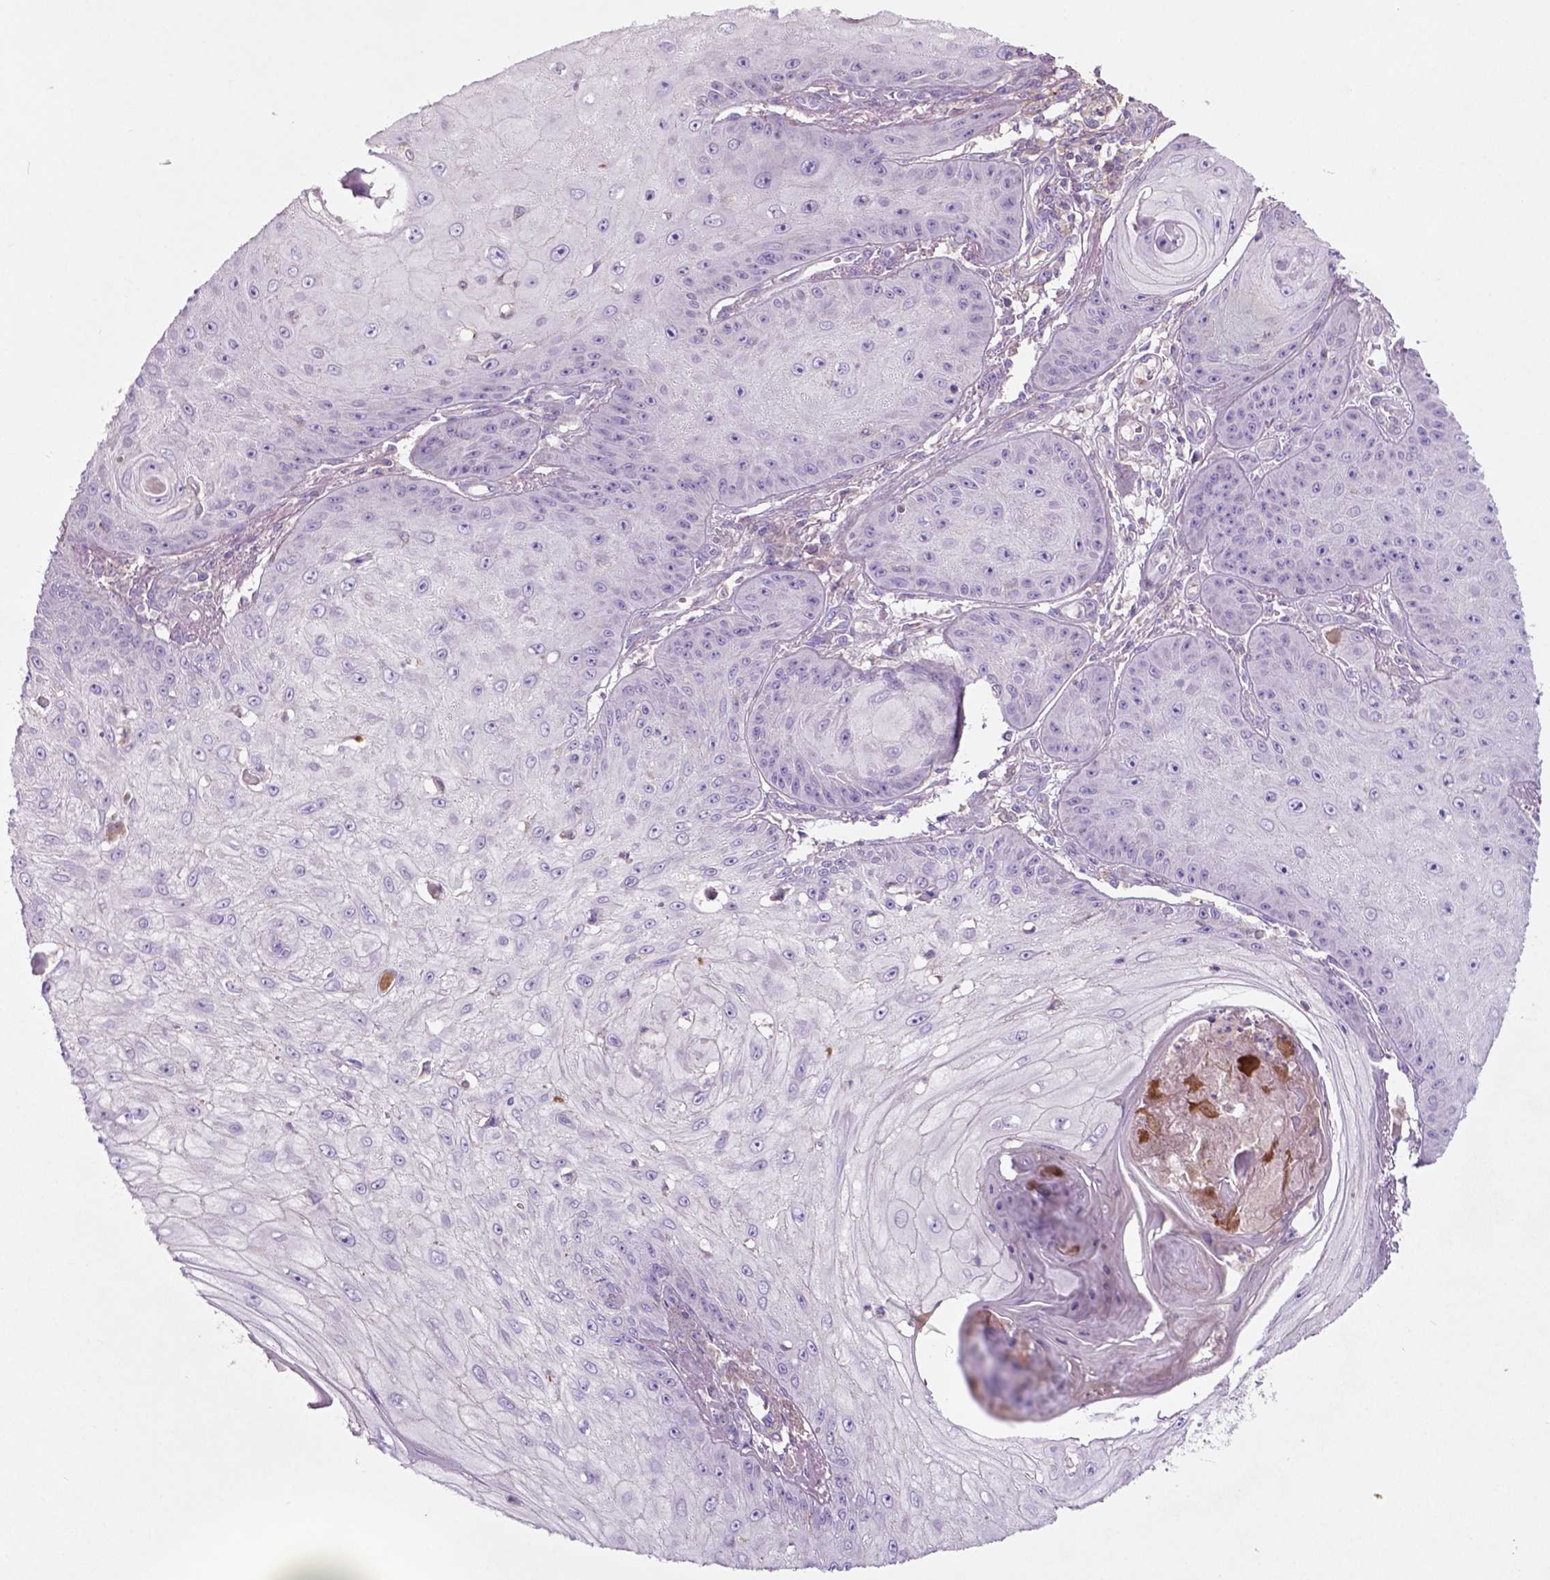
{"staining": {"intensity": "negative", "quantity": "none", "location": "none"}, "tissue": "skin cancer", "cell_type": "Tumor cells", "image_type": "cancer", "snomed": [{"axis": "morphology", "description": "Squamous cell carcinoma, NOS"}, {"axis": "topography", "description": "Skin"}], "caption": "A histopathology image of human skin squamous cell carcinoma is negative for staining in tumor cells.", "gene": "BMP4", "patient": {"sex": "male", "age": 70}}